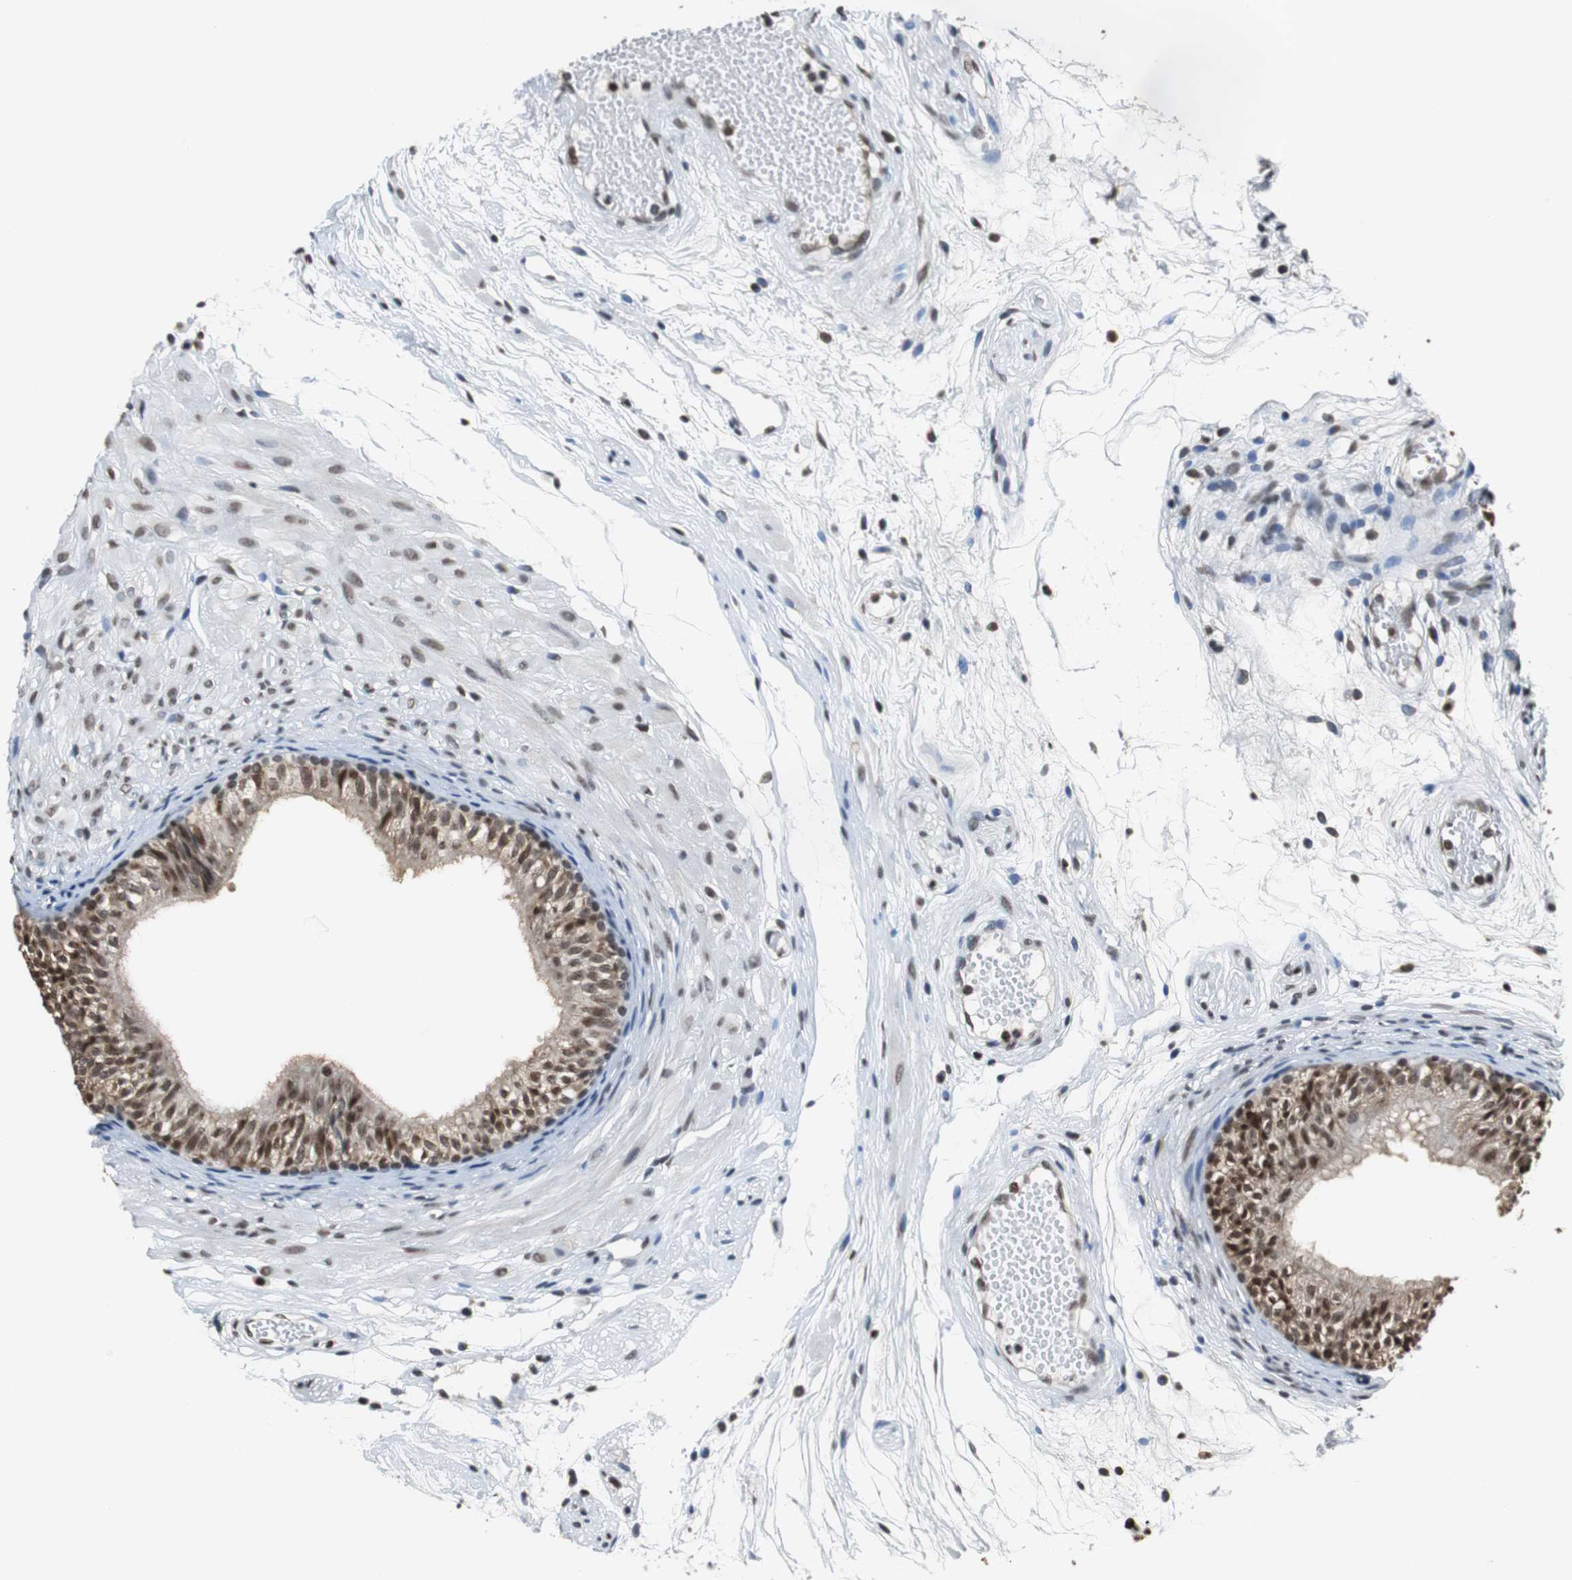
{"staining": {"intensity": "moderate", "quantity": ">75%", "location": "nuclear"}, "tissue": "epididymis", "cell_type": "Glandular cells", "image_type": "normal", "snomed": [{"axis": "morphology", "description": "Normal tissue, NOS"}, {"axis": "morphology", "description": "Atrophy, NOS"}, {"axis": "topography", "description": "Testis"}, {"axis": "topography", "description": "Epididymis"}], "caption": "Immunohistochemistry (IHC) image of normal epididymis: human epididymis stained using immunohistochemistry reveals medium levels of moderate protein expression localized specifically in the nuclear of glandular cells, appearing as a nuclear brown color.", "gene": "REST", "patient": {"sex": "male", "age": 18}}